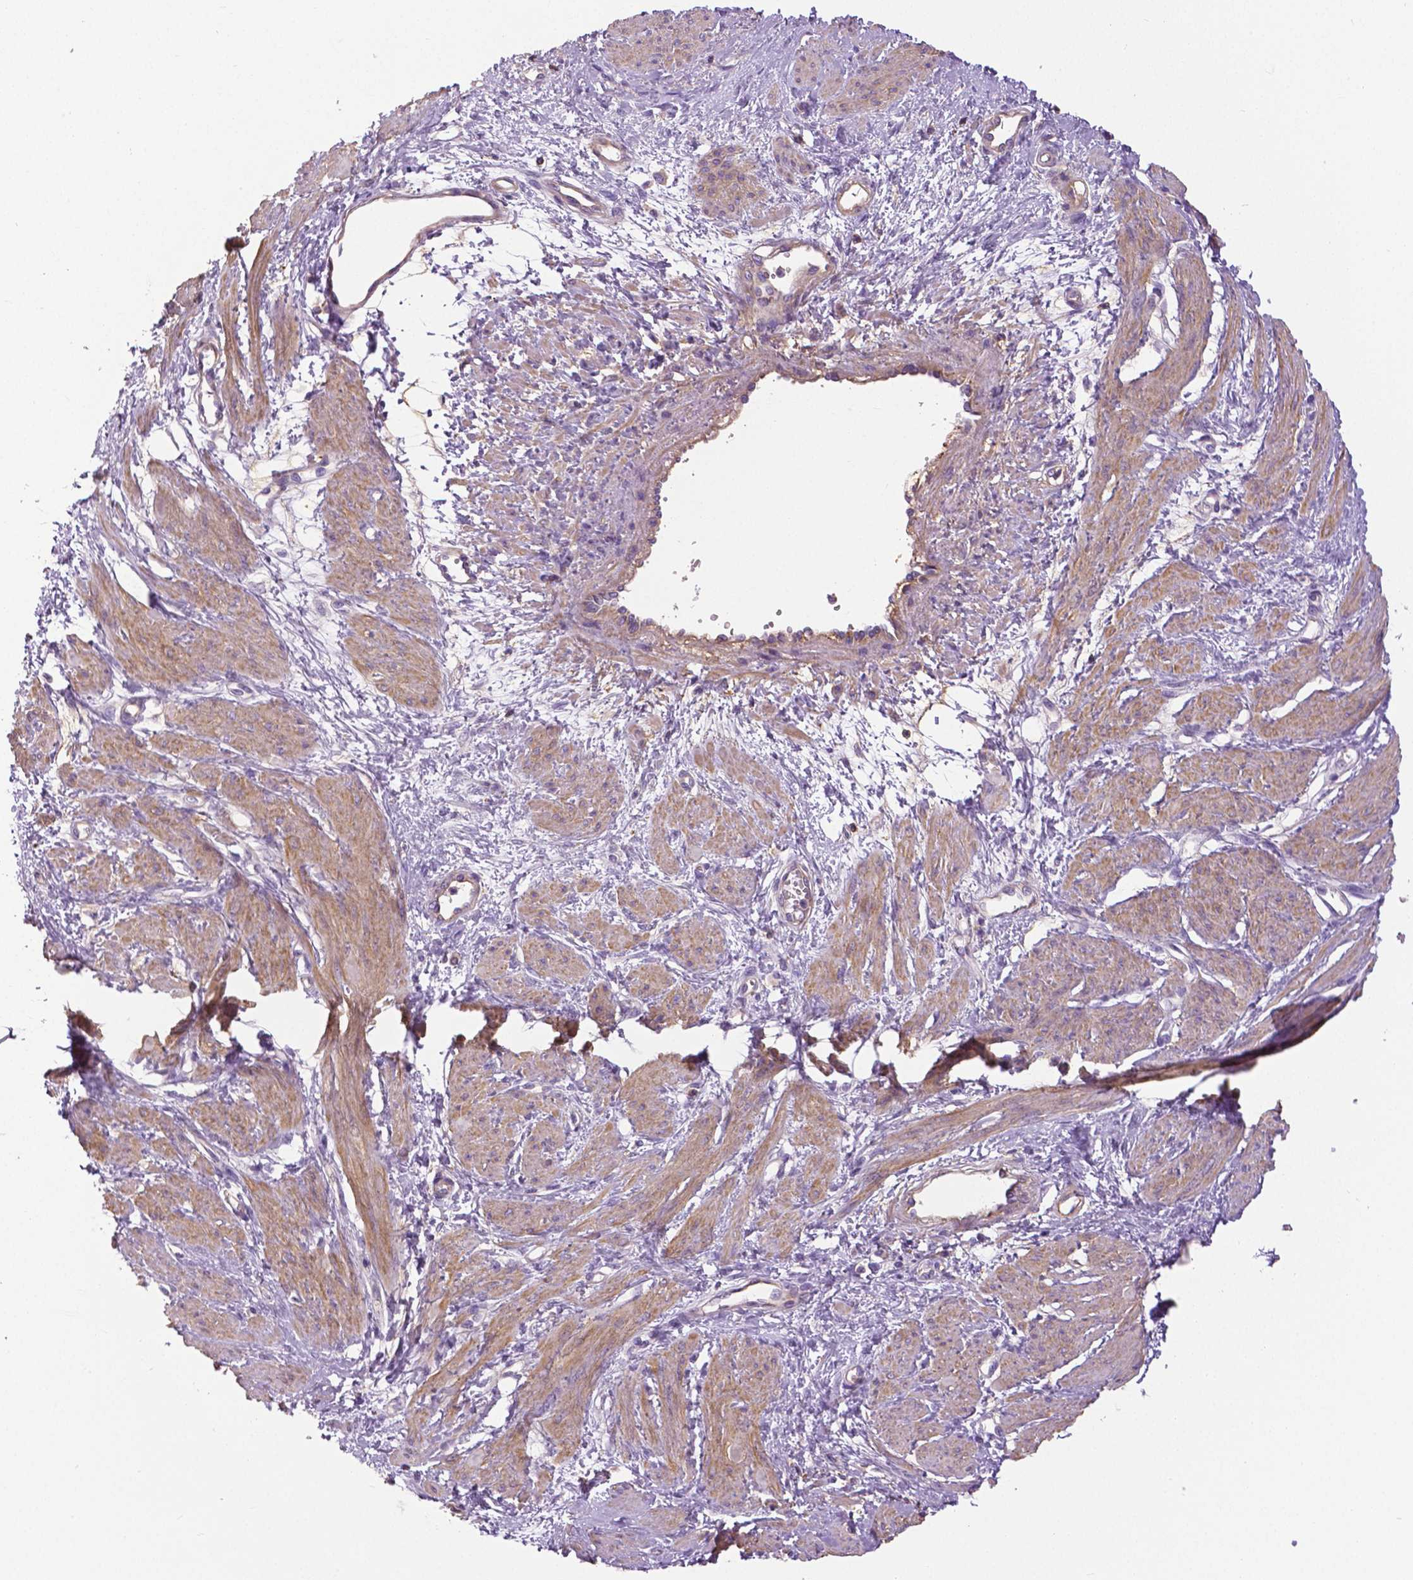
{"staining": {"intensity": "weak", "quantity": "25%-75%", "location": "cytoplasmic/membranous"}, "tissue": "smooth muscle", "cell_type": "Smooth muscle cells", "image_type": "normal", "snomed": [{"axis": "morphology", "description": "Normal tissue, NOS"}, {"axis": "topography", "description": "Smooth muscle"}, {"axis": "topography", "description": "Uterus"}], "caption": "Immunohistochemical staining of benign human smooth muscle demonstrates 25%-75% levels of weak cytoplasmic/membranous protein expression in about 25%-75% of smooth muscle cells. Immunohistochemistry stains the protein of interest in brown and the nuclei are stained blue.", "gene": "ANXA13", "patient": {"sex": "female", "age": 39}}